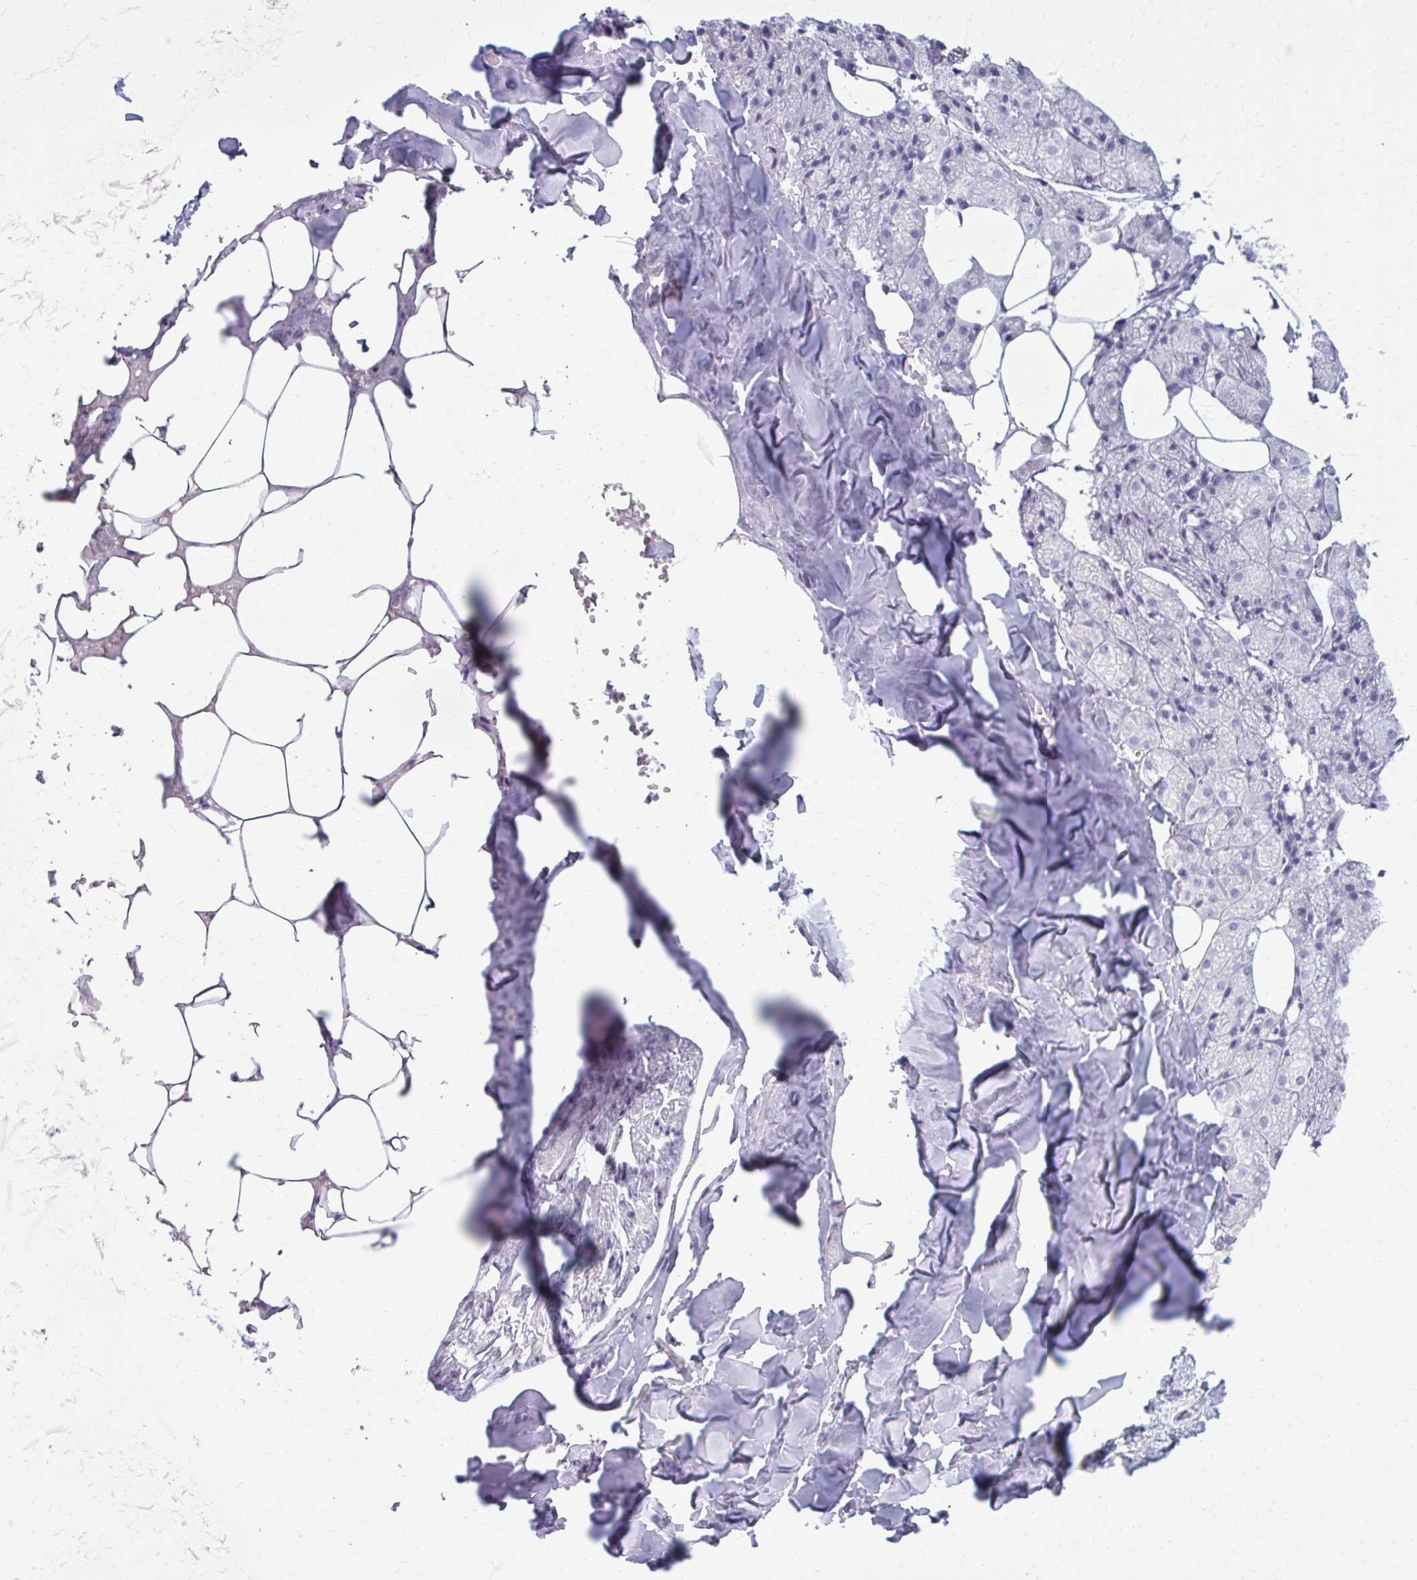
{"staining": {"intensity": "negative", "quantity": "none", "location": "none"}, "tissue": "salivary gland", "cell_type": "Glandular cells", "image_type": "normal", "snomed": [{"axis": "morphology", "description": "Normal tissue, NOS"}, {"axis": "topography", "description": "Salivary gland"}, {"axis": "topography", "description": "Peripheral nerve tissue"}], "caption": "A high-resolution histopathology image shows immunohistochemistry staining of unremarkable salivary gland, which shows no significant positivity in glandular cells. The staining is performed using DAB (3,3'-diaminobenzidine) brown chromogen with nuclei counter-stained in using hematoxylin.", "gene": "OR4B1", "patient": {"sex": "male", "age": 38}}